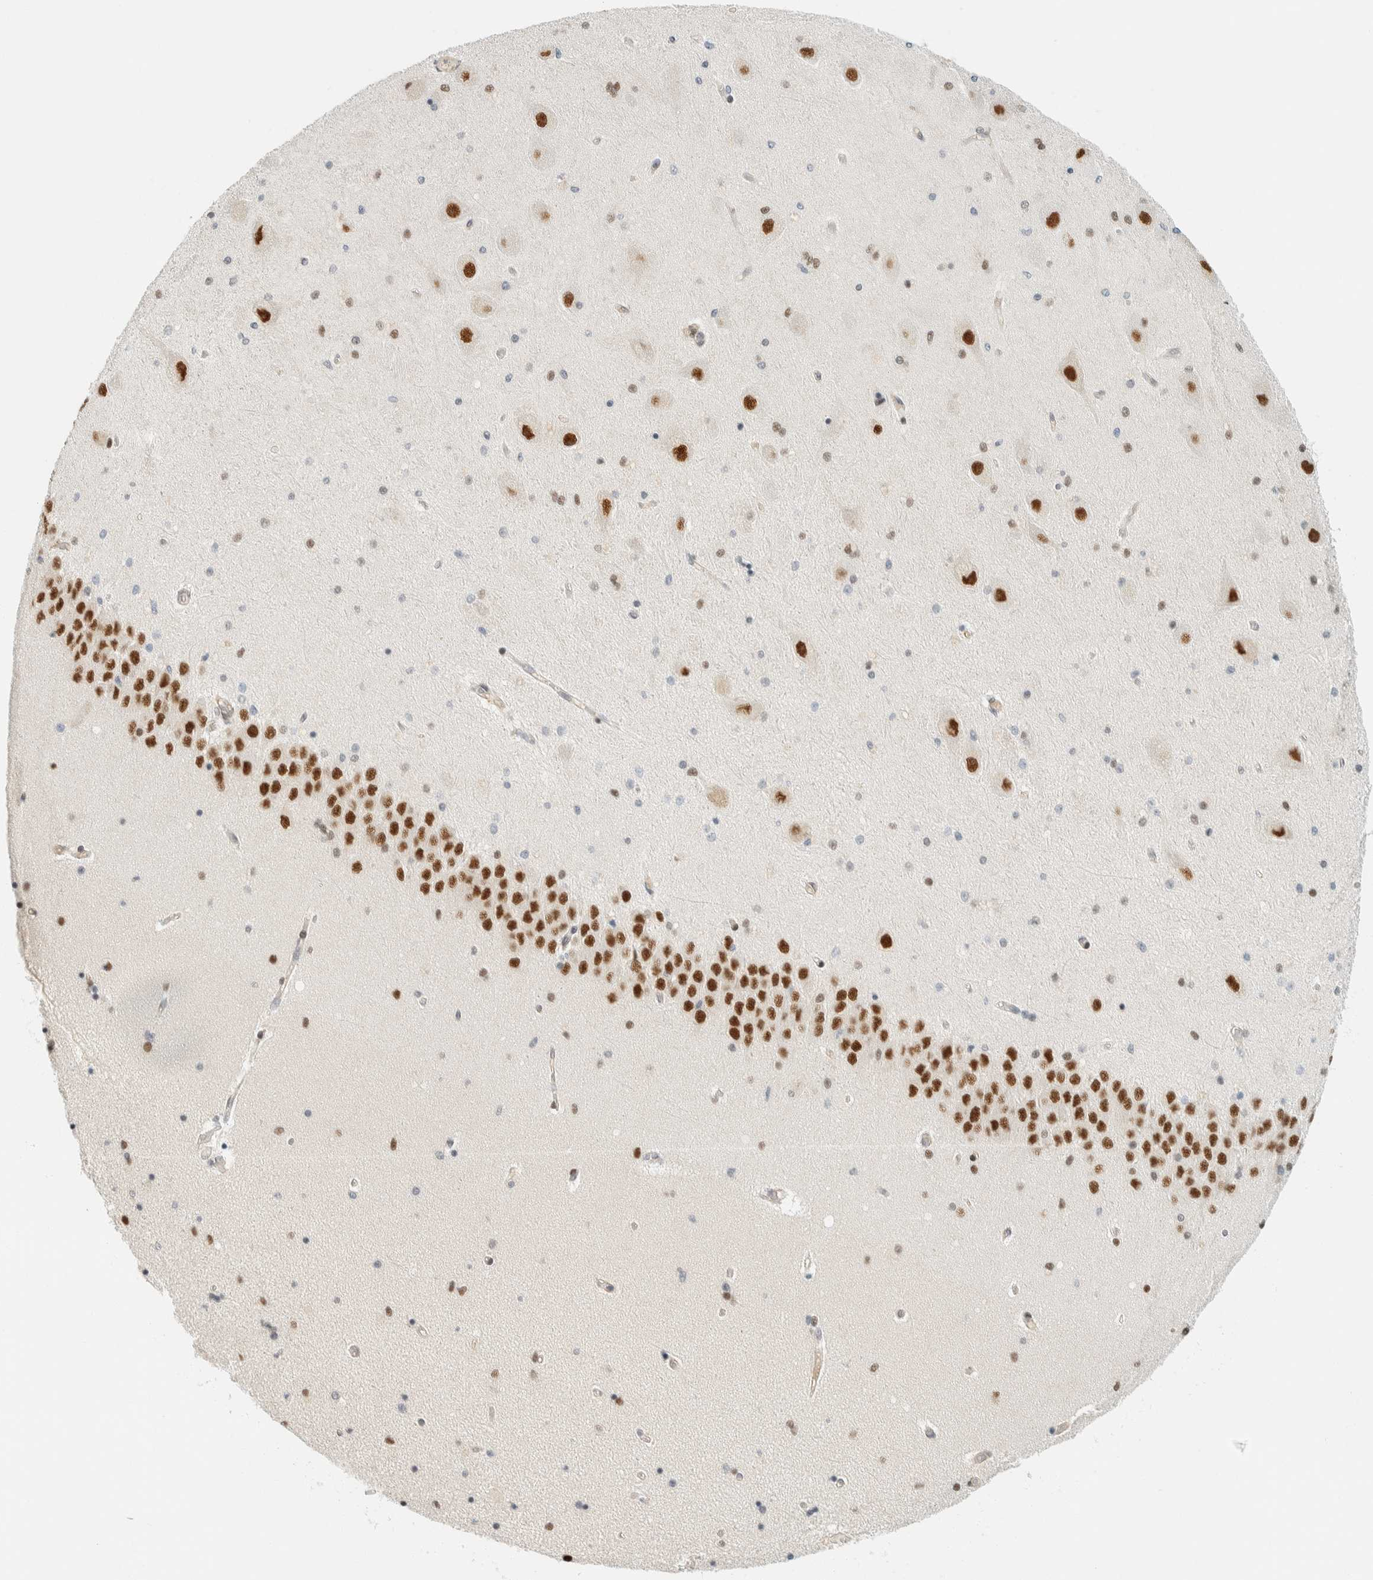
{"staining": {"intensity": "negative", "quantity": "none", "location": "none"}, "tissue": "hippocampus", "cell_type": "Glial cells", "image_type": "normal", "snomed": [{"axis": "morphology", "description": "Normal tissue, NOS"}, {"axis": "topography", "description": "Hippocampus"}], "caption": "This micrograph is of benign hippocampus stained with immunohistochemistry to label a protein in brown with the nuclei are counter-stained blue. There is no staining in glial cells. (Brightfield microscopy of DAB (3,3'-diaminobenzidine) IHC at high magnification).", "gene": "ZNF683", "patient": {"sex": "female", "age": 54}}